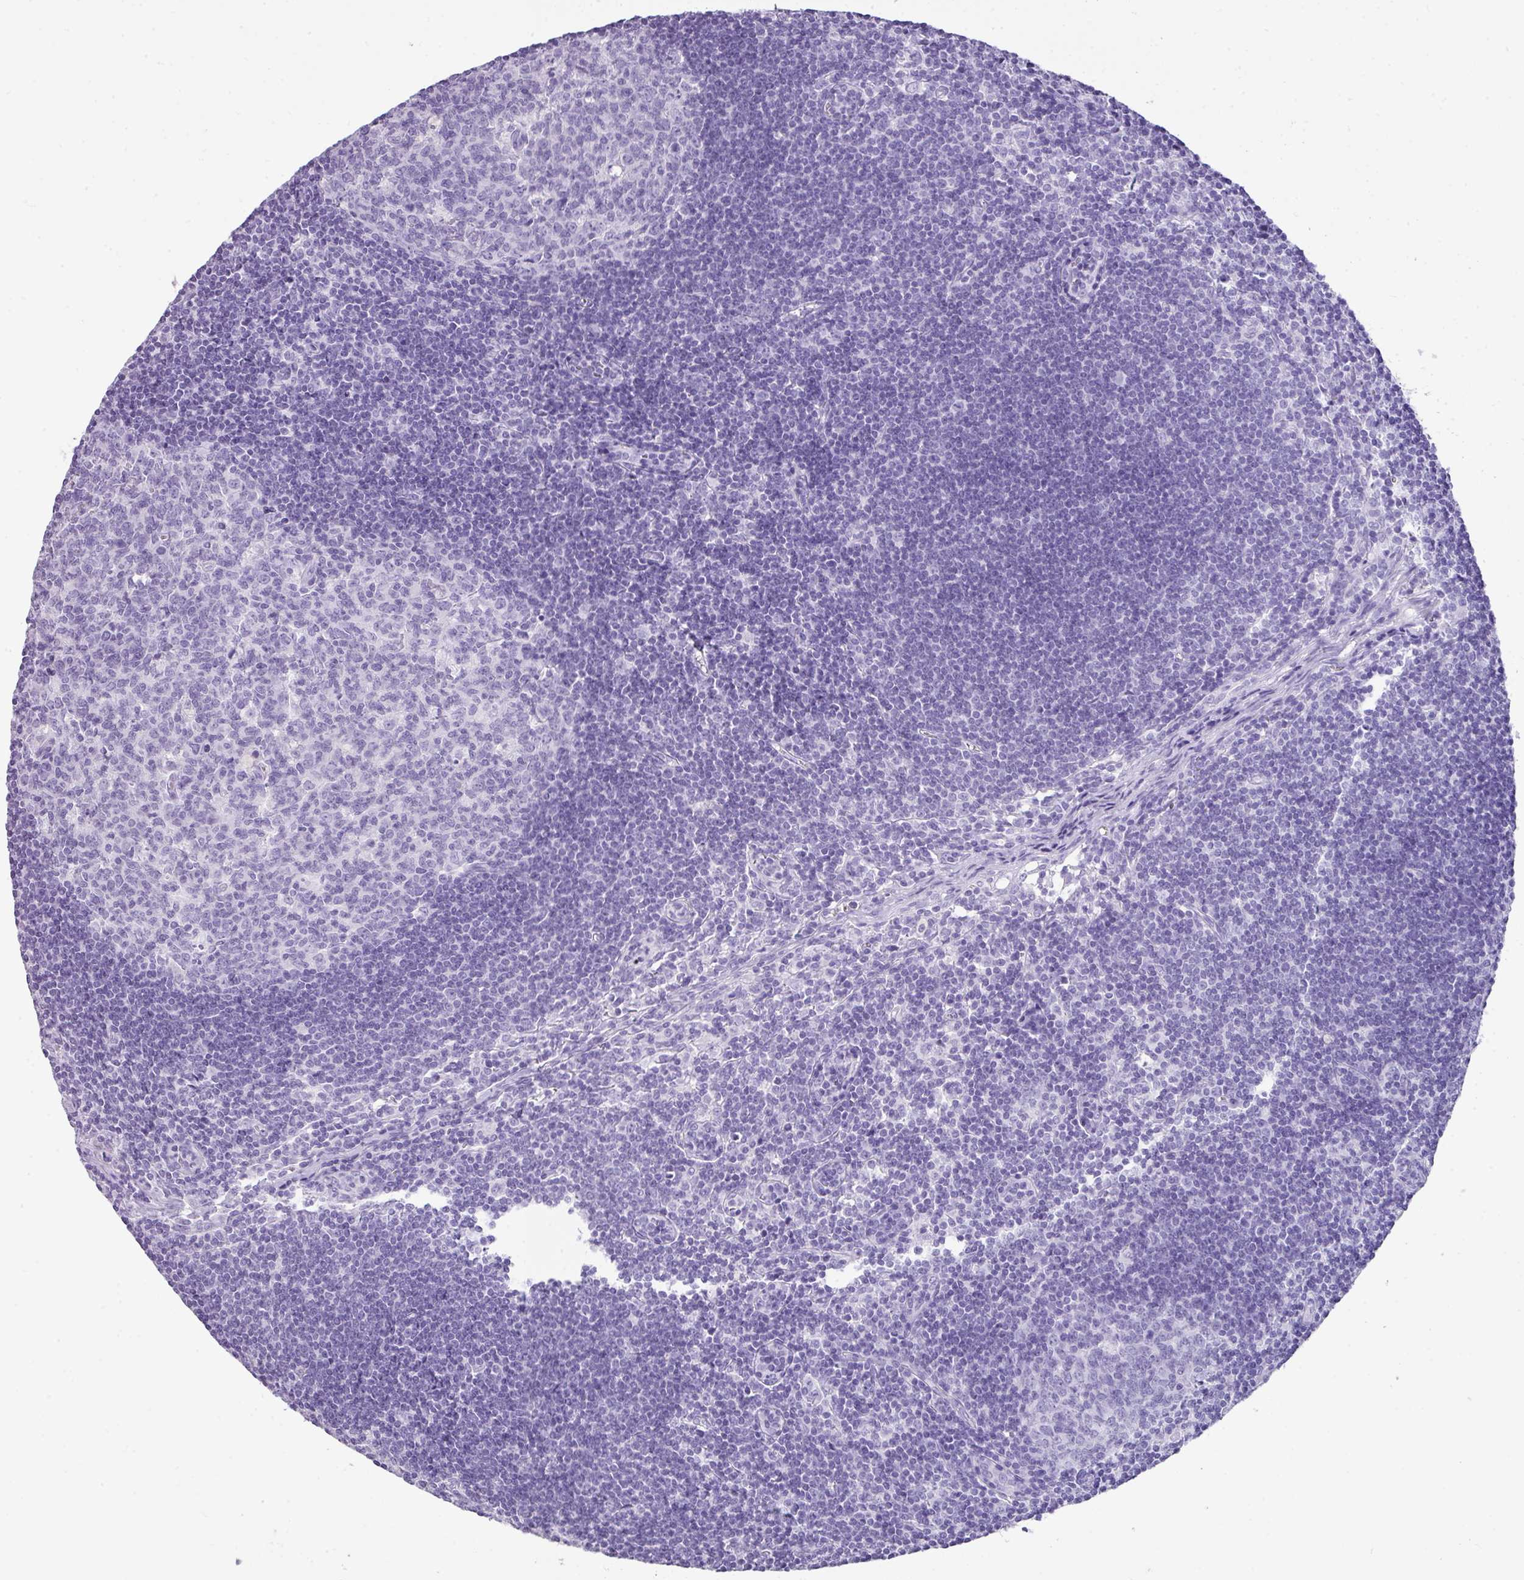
{"staining": {"intensity": "negative", "quantity": "none", "location": "none"}, "tissue": "lymph node", "cell_type": "Germinal center cells", "image_type": "normal", "snomed": [{"axis": "morphology", "description": "Normal tissue, NOS"}, {"axis": "topography", "description": "Lymph node"}], "caption": "Human lymph node stained for a protein using IHC displays no expression in germinal center cells.", "gene": "TNP1", "patient": {"sex": "female", "age": 29}}